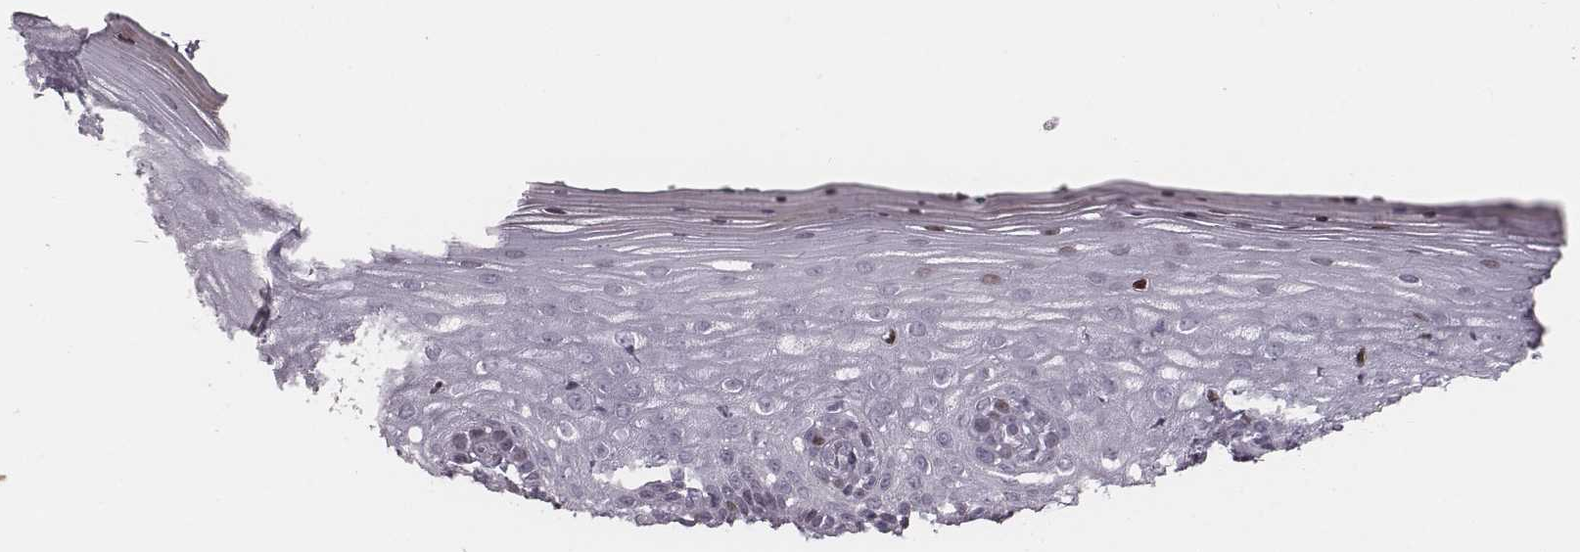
{"staining": {"intensity": "moderate", "quantity": "<25%", "location": "nuclear"}, "tissue": "vagina", "cell_type": "Squamous epithelial cells", "image_type": "normal", "snomed": [{"axis": "morphology", "description": "Normal tissue, NOS"}, {"axis": "topography", "description": "Vagina"}], "caption": "Squamous epithelial cells reveal moderate nuclear positivity in approximately <25% of cells in benign vagina.", "gene": "NDC1", "patient": {"sex": "female", "age": 45}}